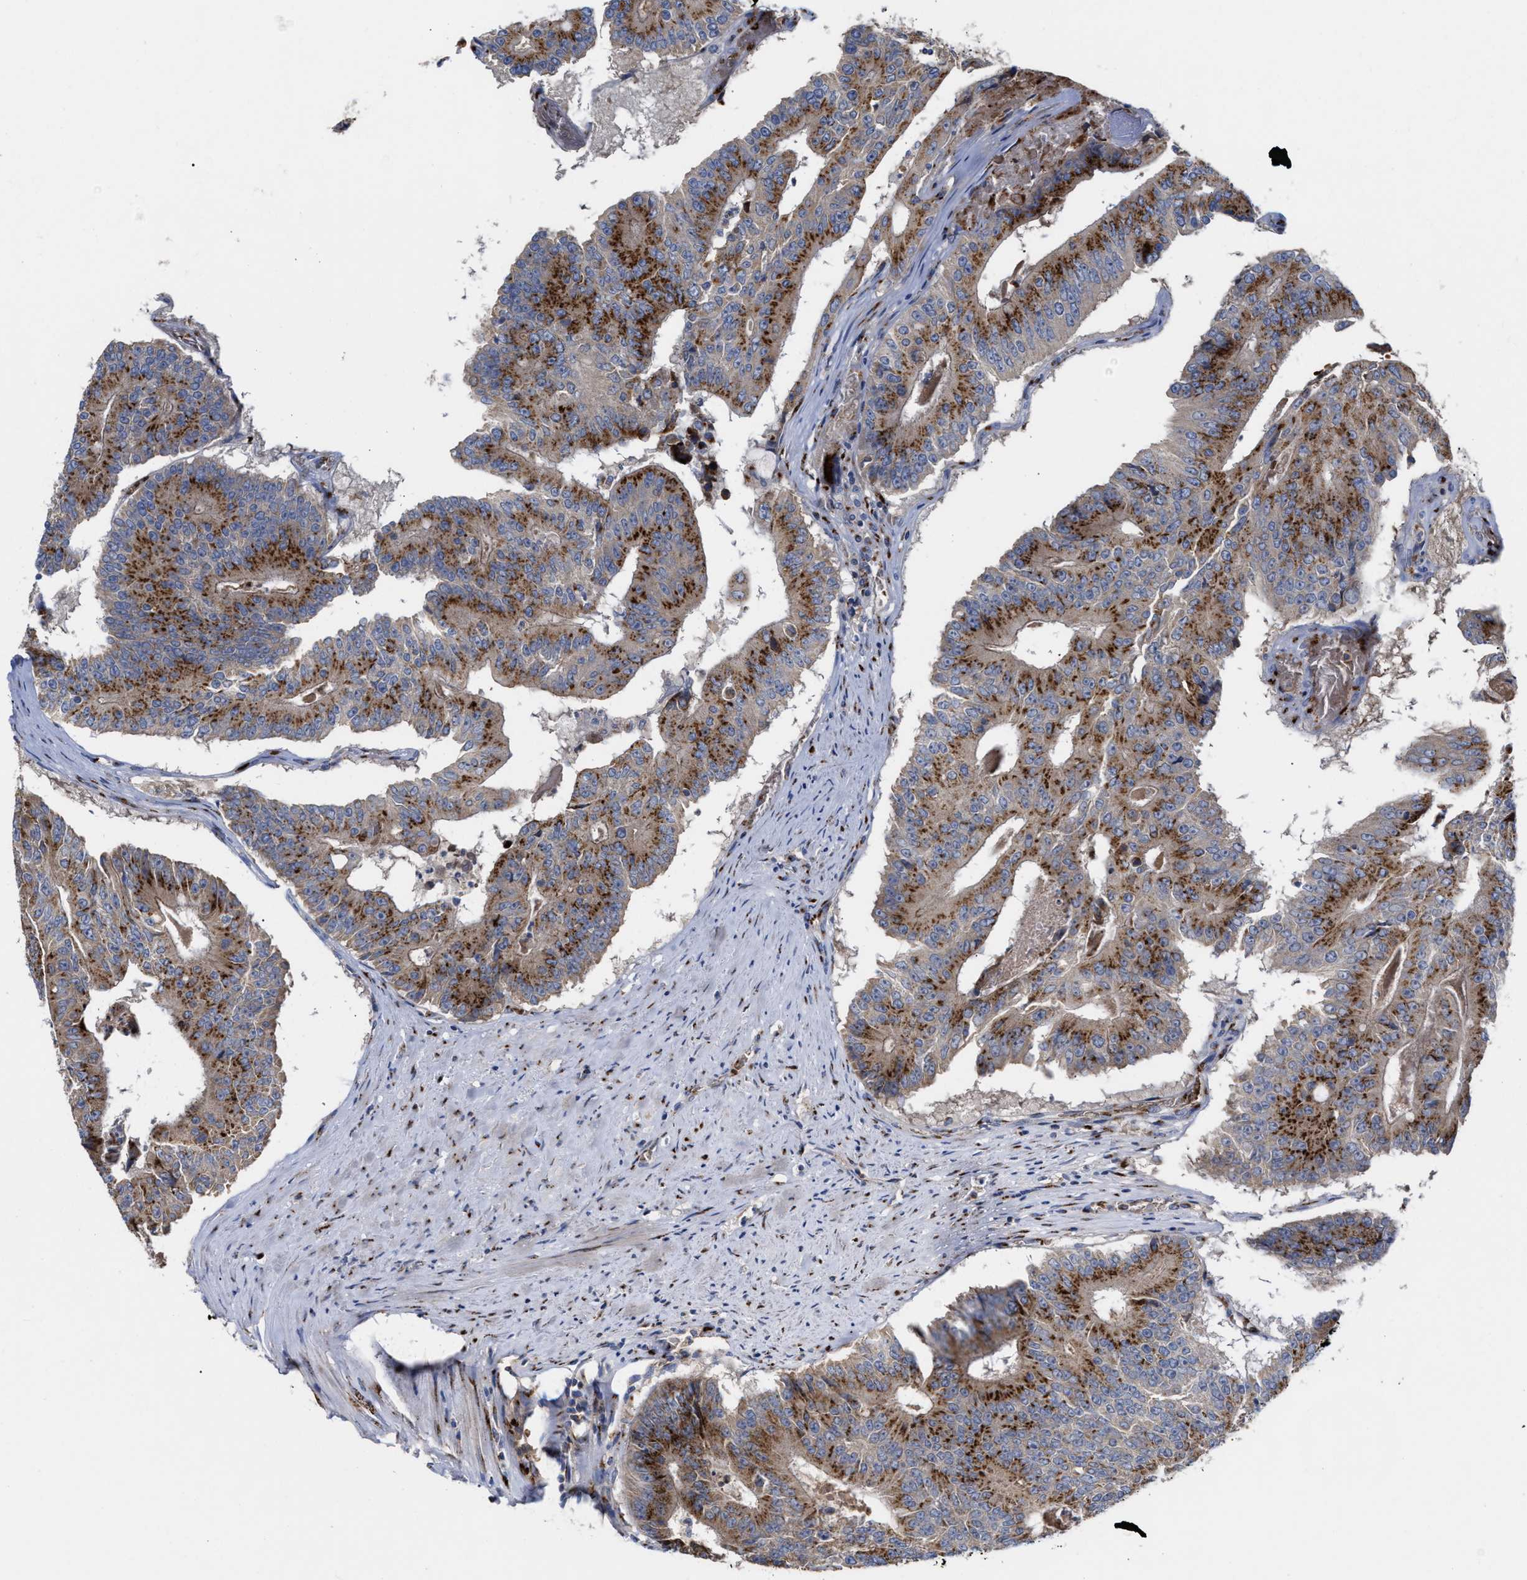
{"staining": {"intensity": "strong", "quantity": ">75%", "location": "cytoplasmic/membranous"}, "tissue": "colorectal cancer", "cell_type": "Tumor cells", "image_type": "cancer", "snomed": [{"axis": "morphology", "description": "Adenocarcinoma, NOS"}, {"axis": "topography", "description": "Colon"}], "caption": "Colorectal adenocarcinoma stained for a protein (brown) reveals strong cytoplasmic/membranous positive staining in approximately >75% of tumor cells.", "gene": "CCL2", "patient": {"sex": "male", "age": 87}}